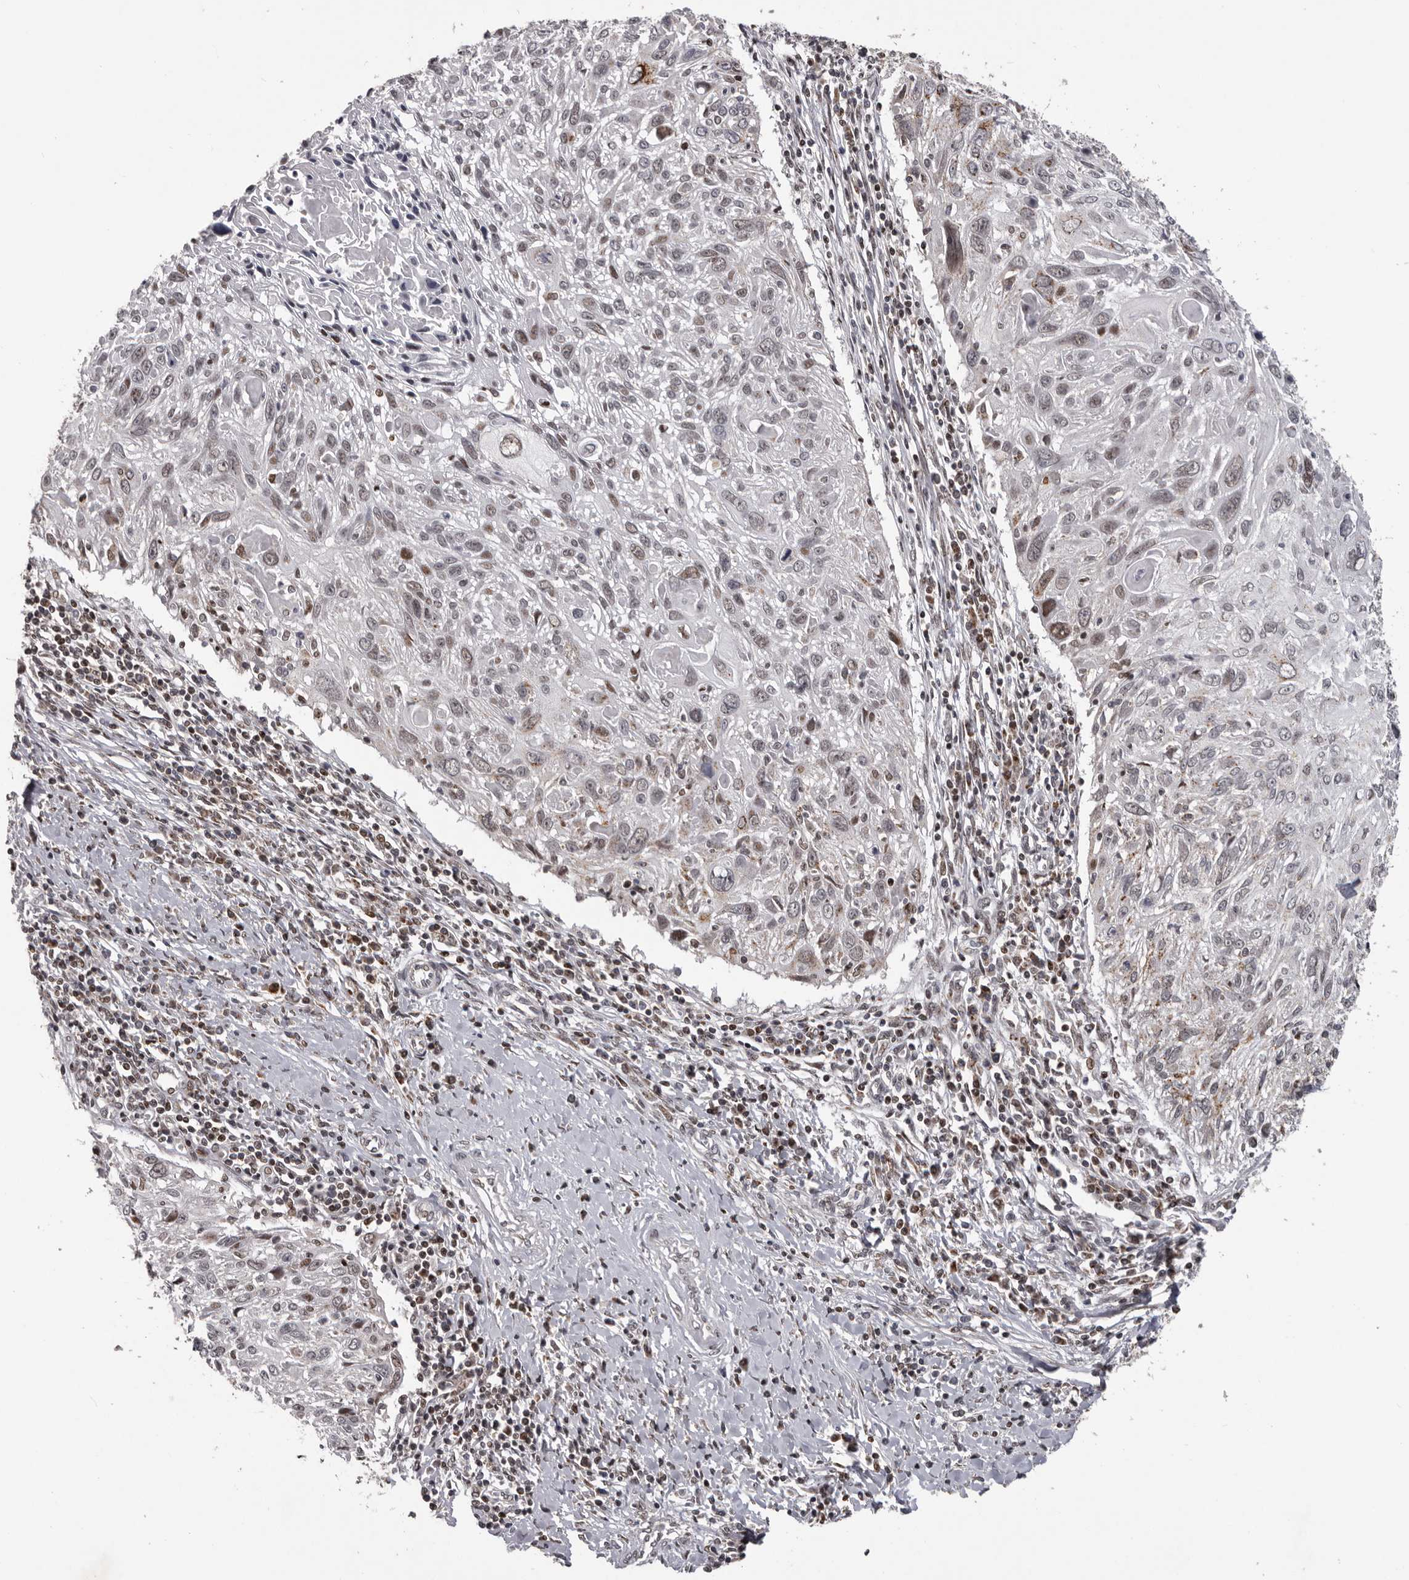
{"staining": {"intensity": "moderate", "quantity": "25%-75%", "location": "nuclear"}, "tissue": "cervical cancer", "cell_type": "Tumor cells", "image_type": "cancer", "snomed": [{"axis": "morphology", "description": "Squamous cell carcinoma, NOS"}, {"axis": "topography", "description": "Cervix"}], "caption": "Human squamous cell carcinoma (cervical) stained with a brown dye shows moderate nuclear positive positivity in about 25%-75% of tumor cells.", "gene": "C17orf99", "patient": {"sex": "female", "age": 51}}